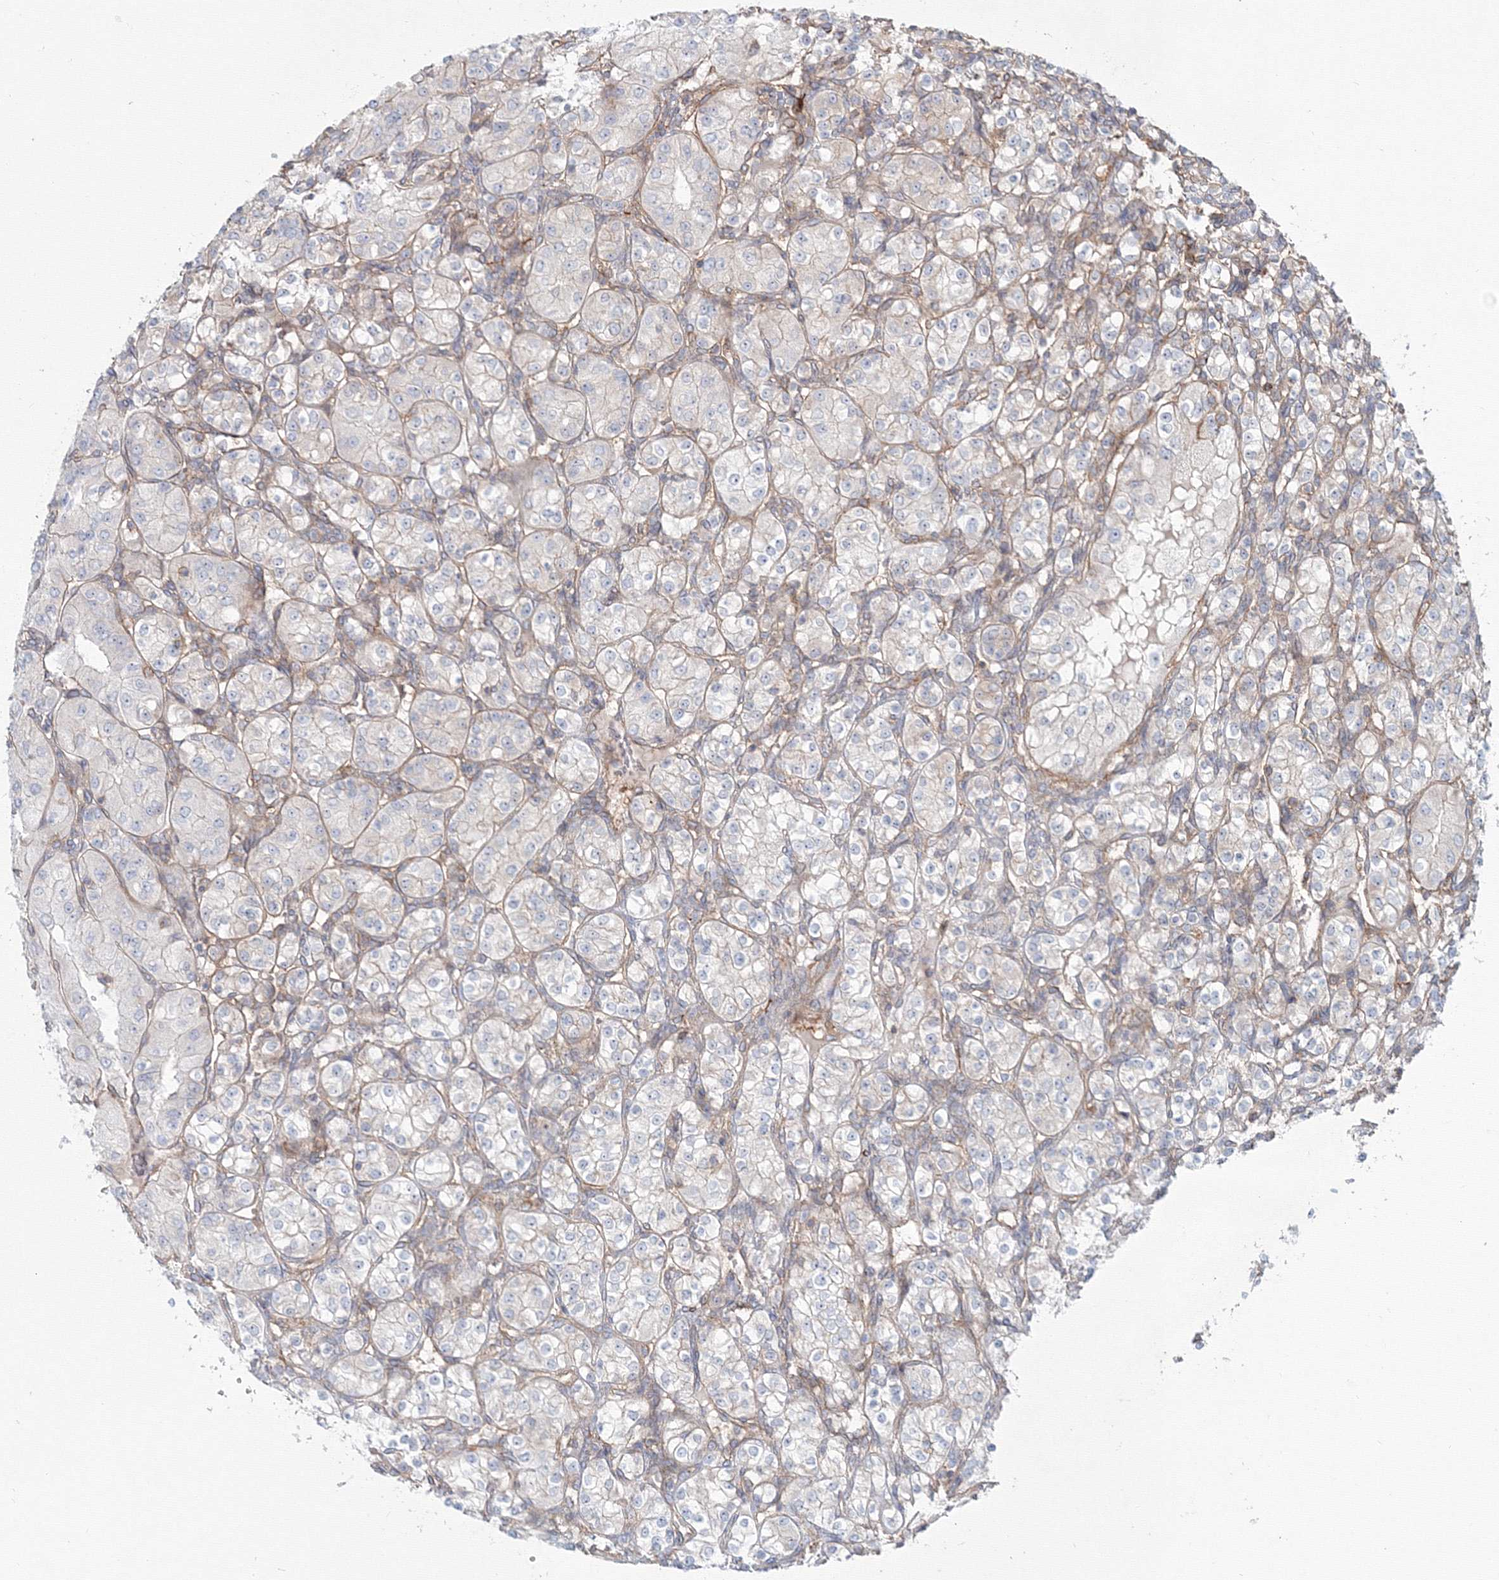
{"staining": {"intensity": "negative", "quantity": "none", "location": "none"}, "tissue": "renal cancer", "cell_type": "Tumor cells", "image_type": "cancer", "snomed": [{"axis": "morphology", "description": "Adenocarcinoma, NOS"}, {"axis": "topography", "description": "Kidney"}], "caption": "This image is of renal cancer (adenocarcinoma) stained with IHC to label a protein in brown with the nuclei are counter-stained blue. There is no expression in tumor cells.", "gene": "SH3PXD2A", "patient": {"sex": "male", "age": 77}}